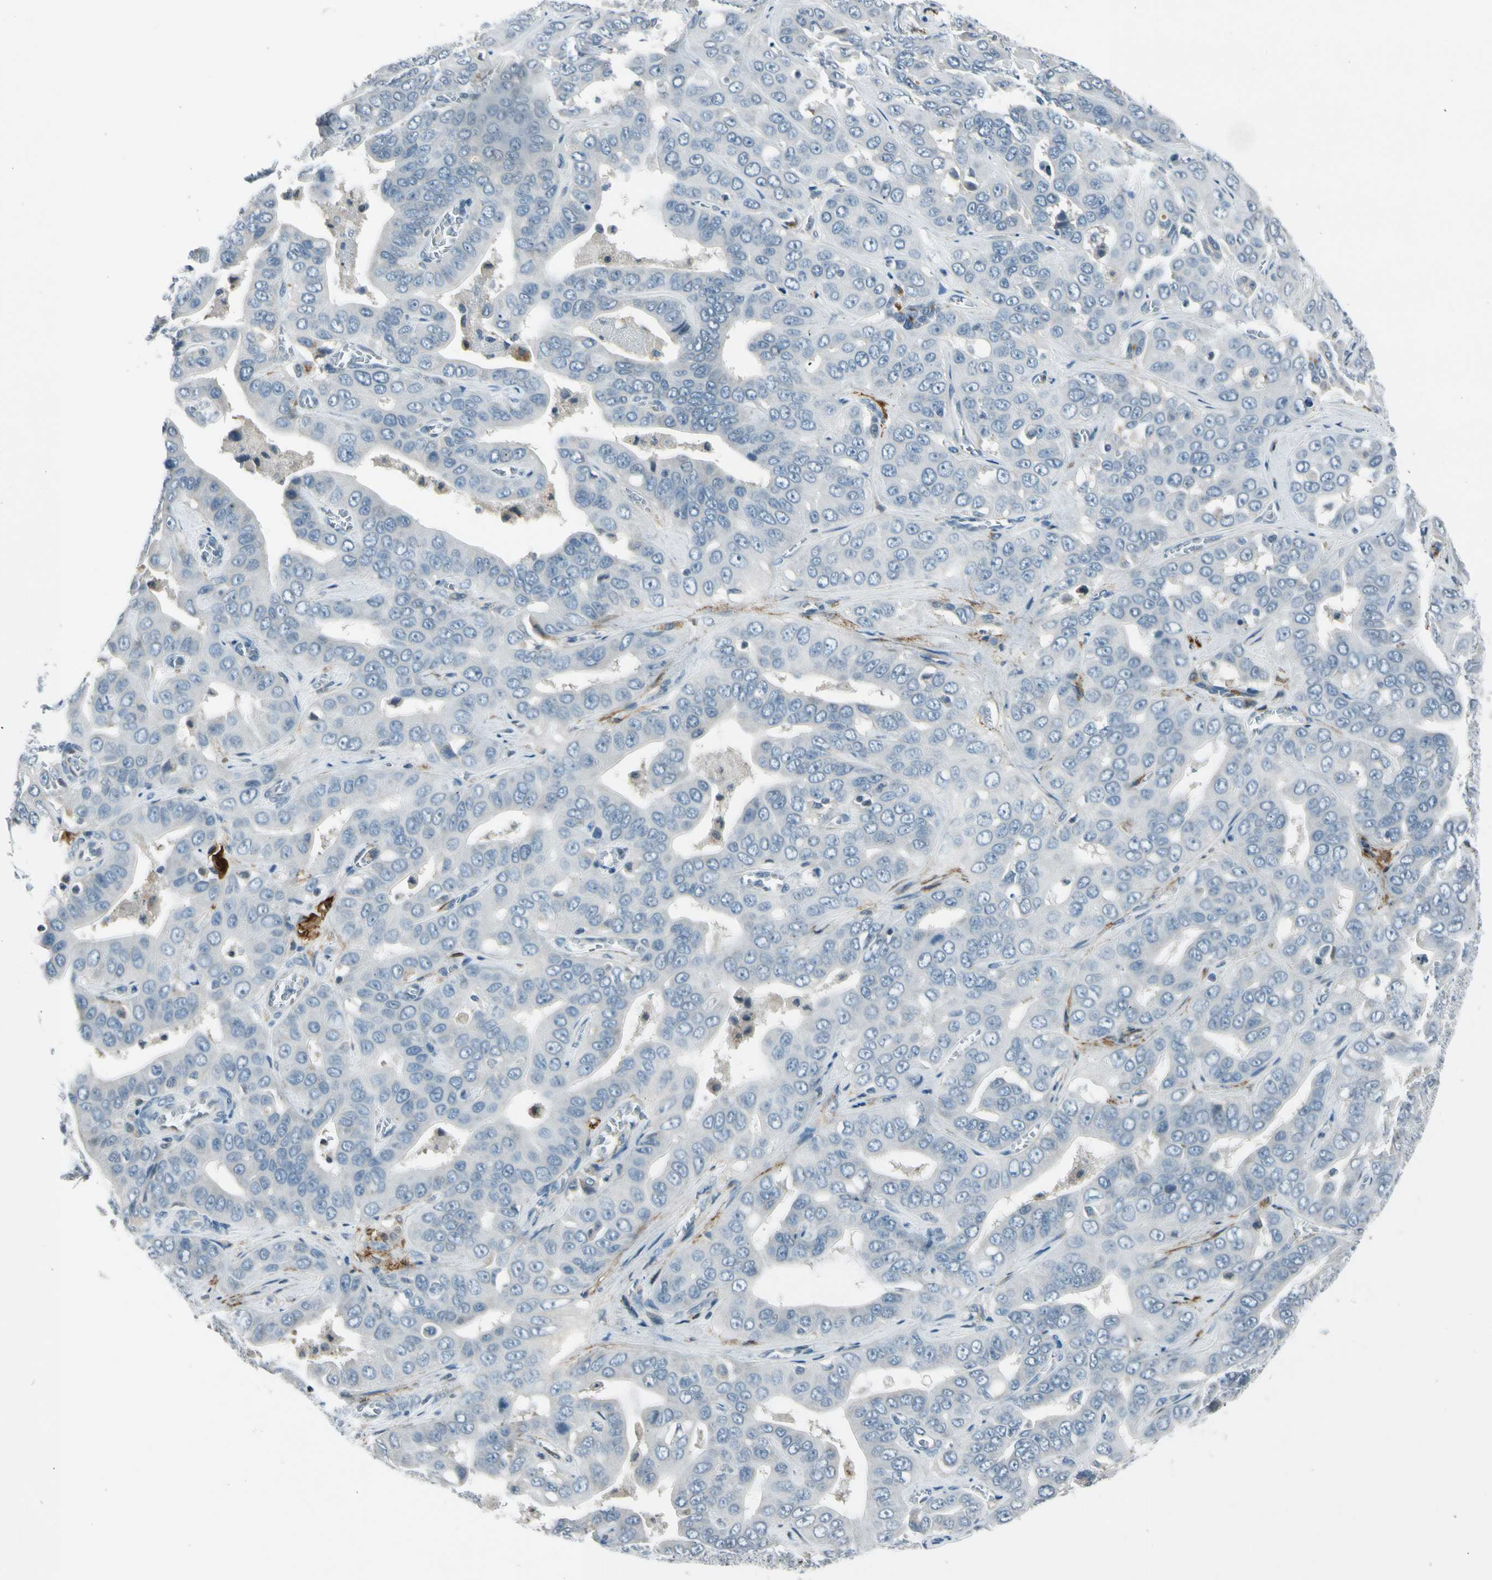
{"staining": {"intensity": "negative", "quantity": "none", "location": "none"}, "tissue": "liver cancer", "cell_type": "Tumor cells", "image_type": "cancer", "snomed": [{"axis": "morphology", "description": "Cholangiocarcinoma"}, {"axis": "topography", "description": "Liver"}], "caption": "Immunohistochemical staining of liver cancer shows no significant expression in tumor cells.", "gene": "PDPN", "patient": {"sex": "female", "age": 52}}